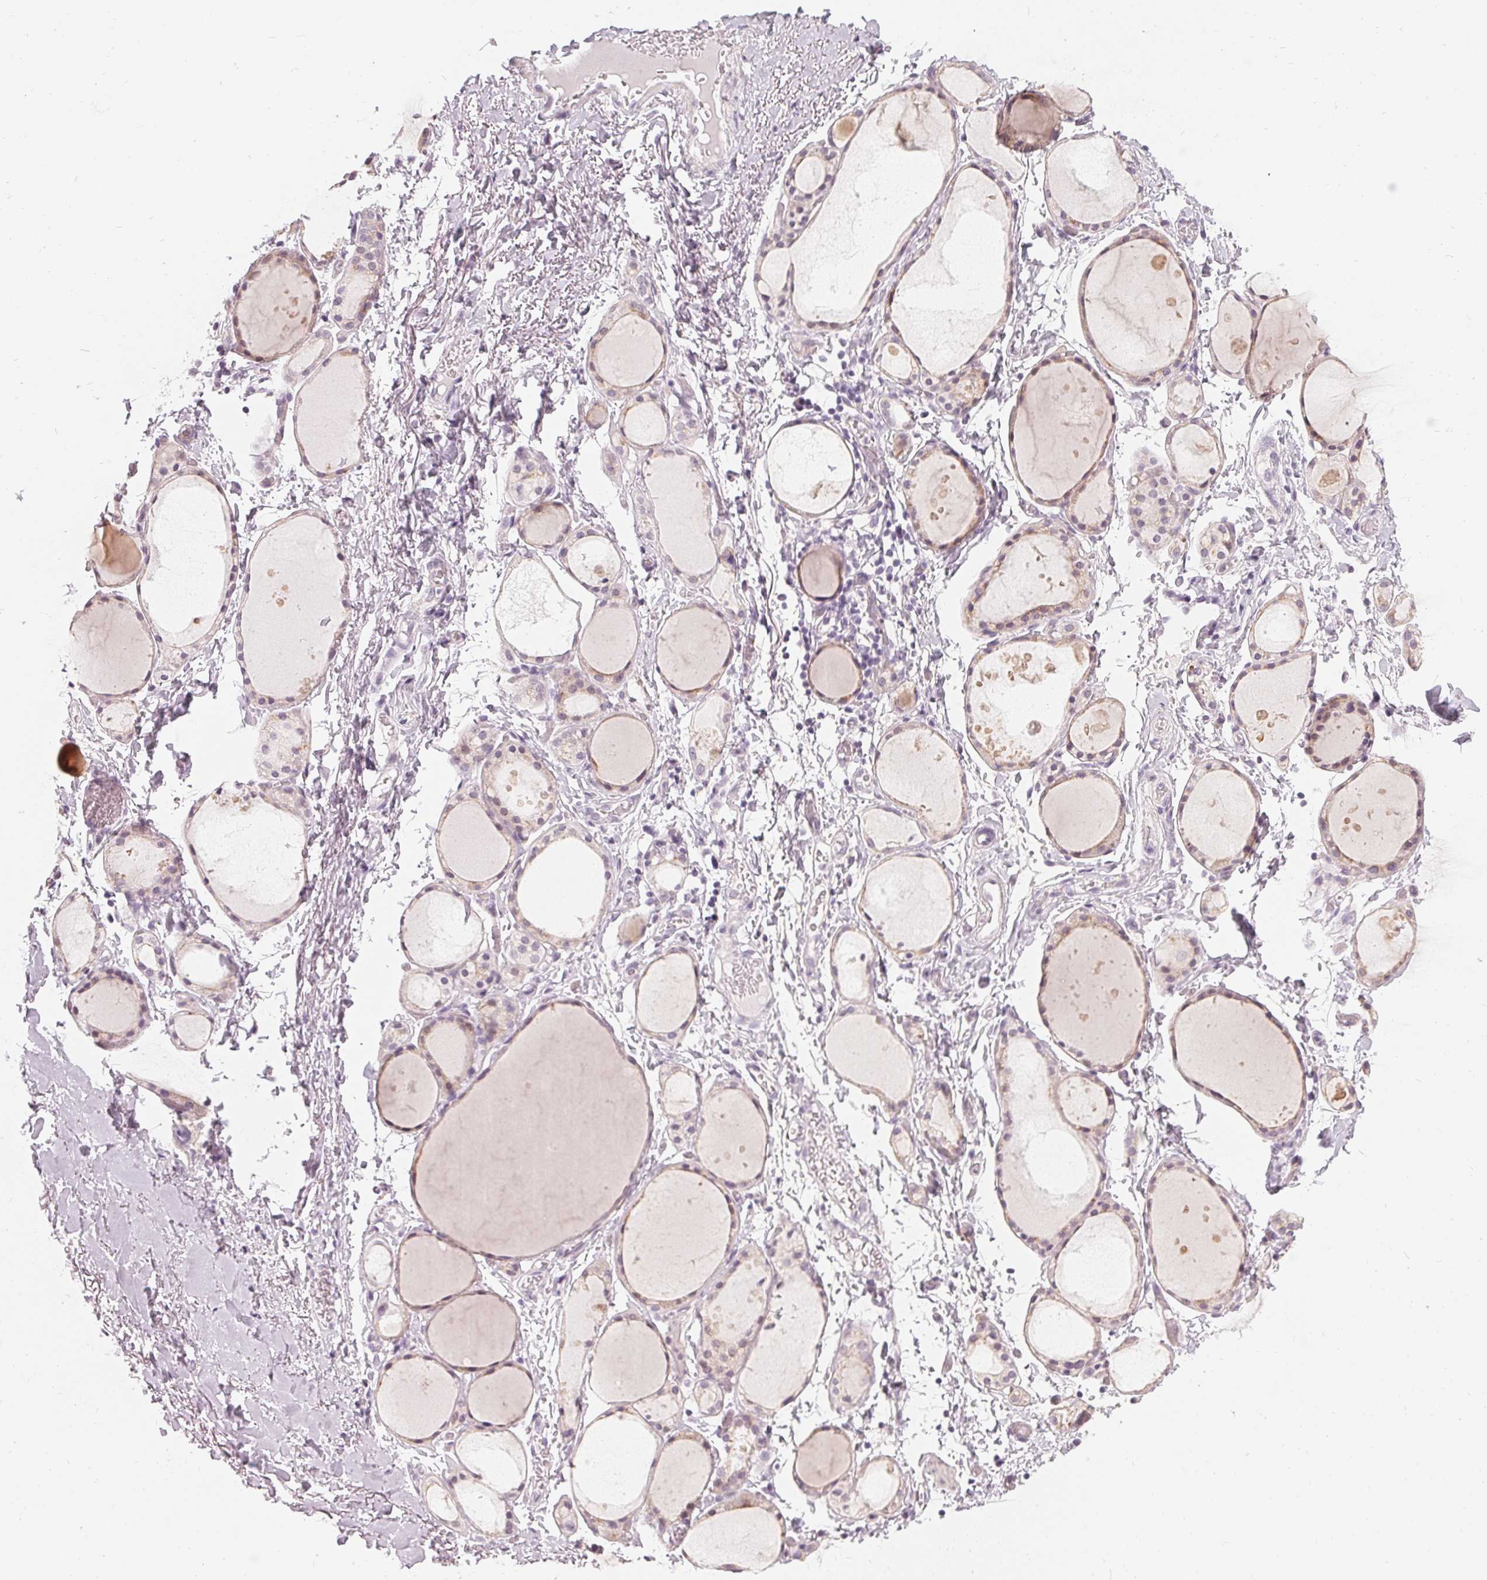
{"staining": {"intensity": "weak", "quantity": "25%-75%", "location": "cytoplasmic/membranous"}, "tissue": "thyroid gland", "cell_type": "Glandular cells", "image_type": "normal", "snomed": [{"axis": "morphology", "description": "Normal tissue, NOS"}, {"axis": "topography", "description": "Thyroid gland"}], "caption": "The image displays a brown stain indicating the presence of a protein in the cytoplasmic/membranous of glandular cells in thyroid gland.", "gene": "HOPX", "patient": {"sex": "male", "age": 68}}